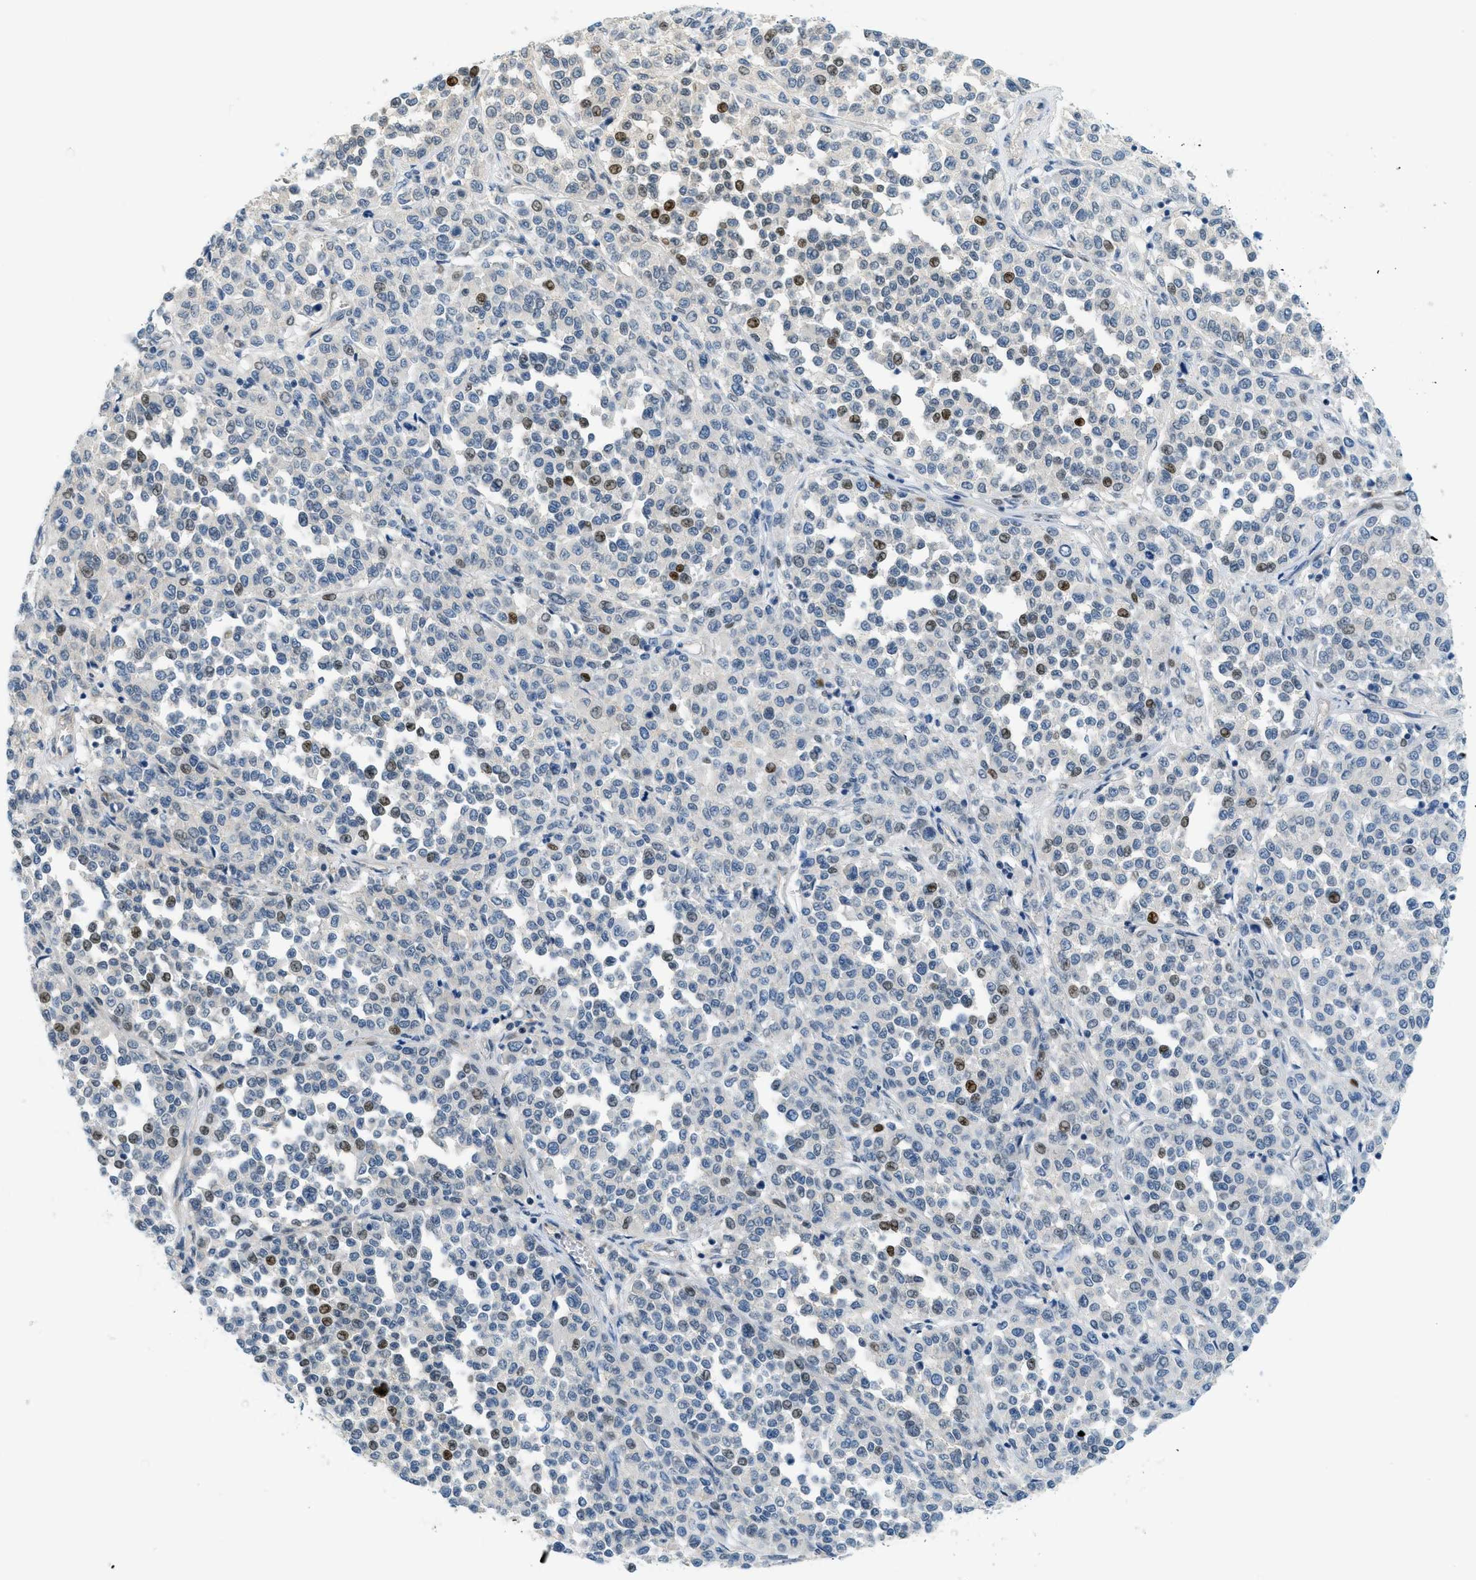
{"staining": {"intensity": "strong", "quantity": "<25%", "location": "nuclear"}, "tissue": "melanoma", "cell_type": "Tumor cells", "image_type": "cancer", "snomed": [{"axis": "morphology", "description": "Malignant melanoma, Metastatic site"}, {"axis": "topography", "description": "Pancreas"}], "caption": "Brown immunohistochemical staining in malignant melanoma (metastatic site) shows strong nuclear expression in about <25% of tumor cells.", "gene": "CYP4X1", "patient": {"sex": "female", "age": 30}}